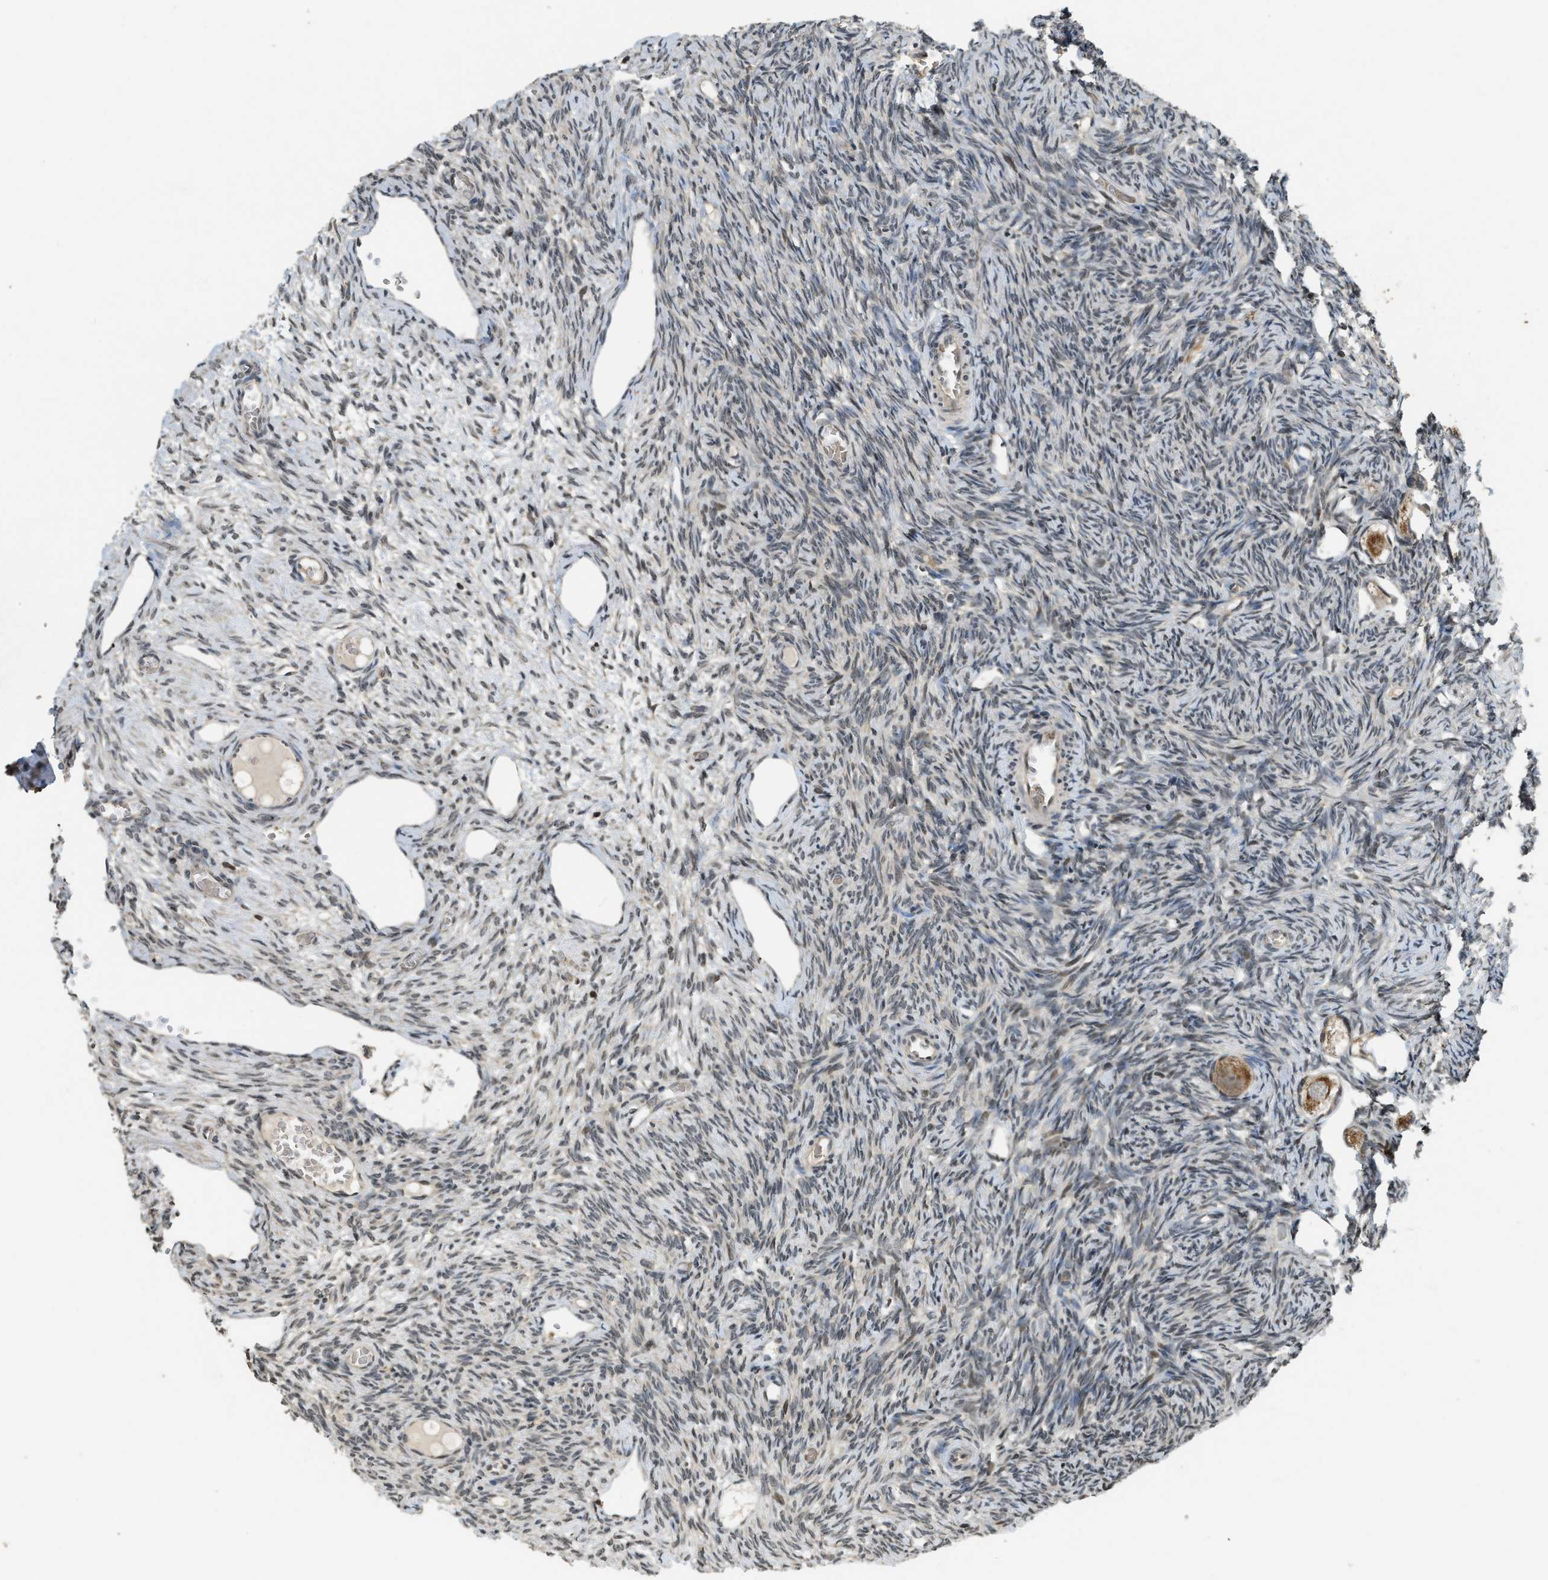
{"staining": {"intensity": "moderate", "quantity": ">75%", "location": "cytoplasmic/membranous"}, "tissue": "ovary", "cell_type": "Follicle cells", "image_type": "normal", "snomed": [{"axis": "morphology", "description": "Normal tissue, NOS"}, {"axis": "topography", "description": "Ovary"}], "caption": "IHC image of unremarkable ovary stained for a protein (brown), which displays medium levels of moderate cytoplasmic/membranous staining in approximately >75% of follicle cells.", "gene": "SIAH1", "patient": {"sex": "female", "age": 27}}